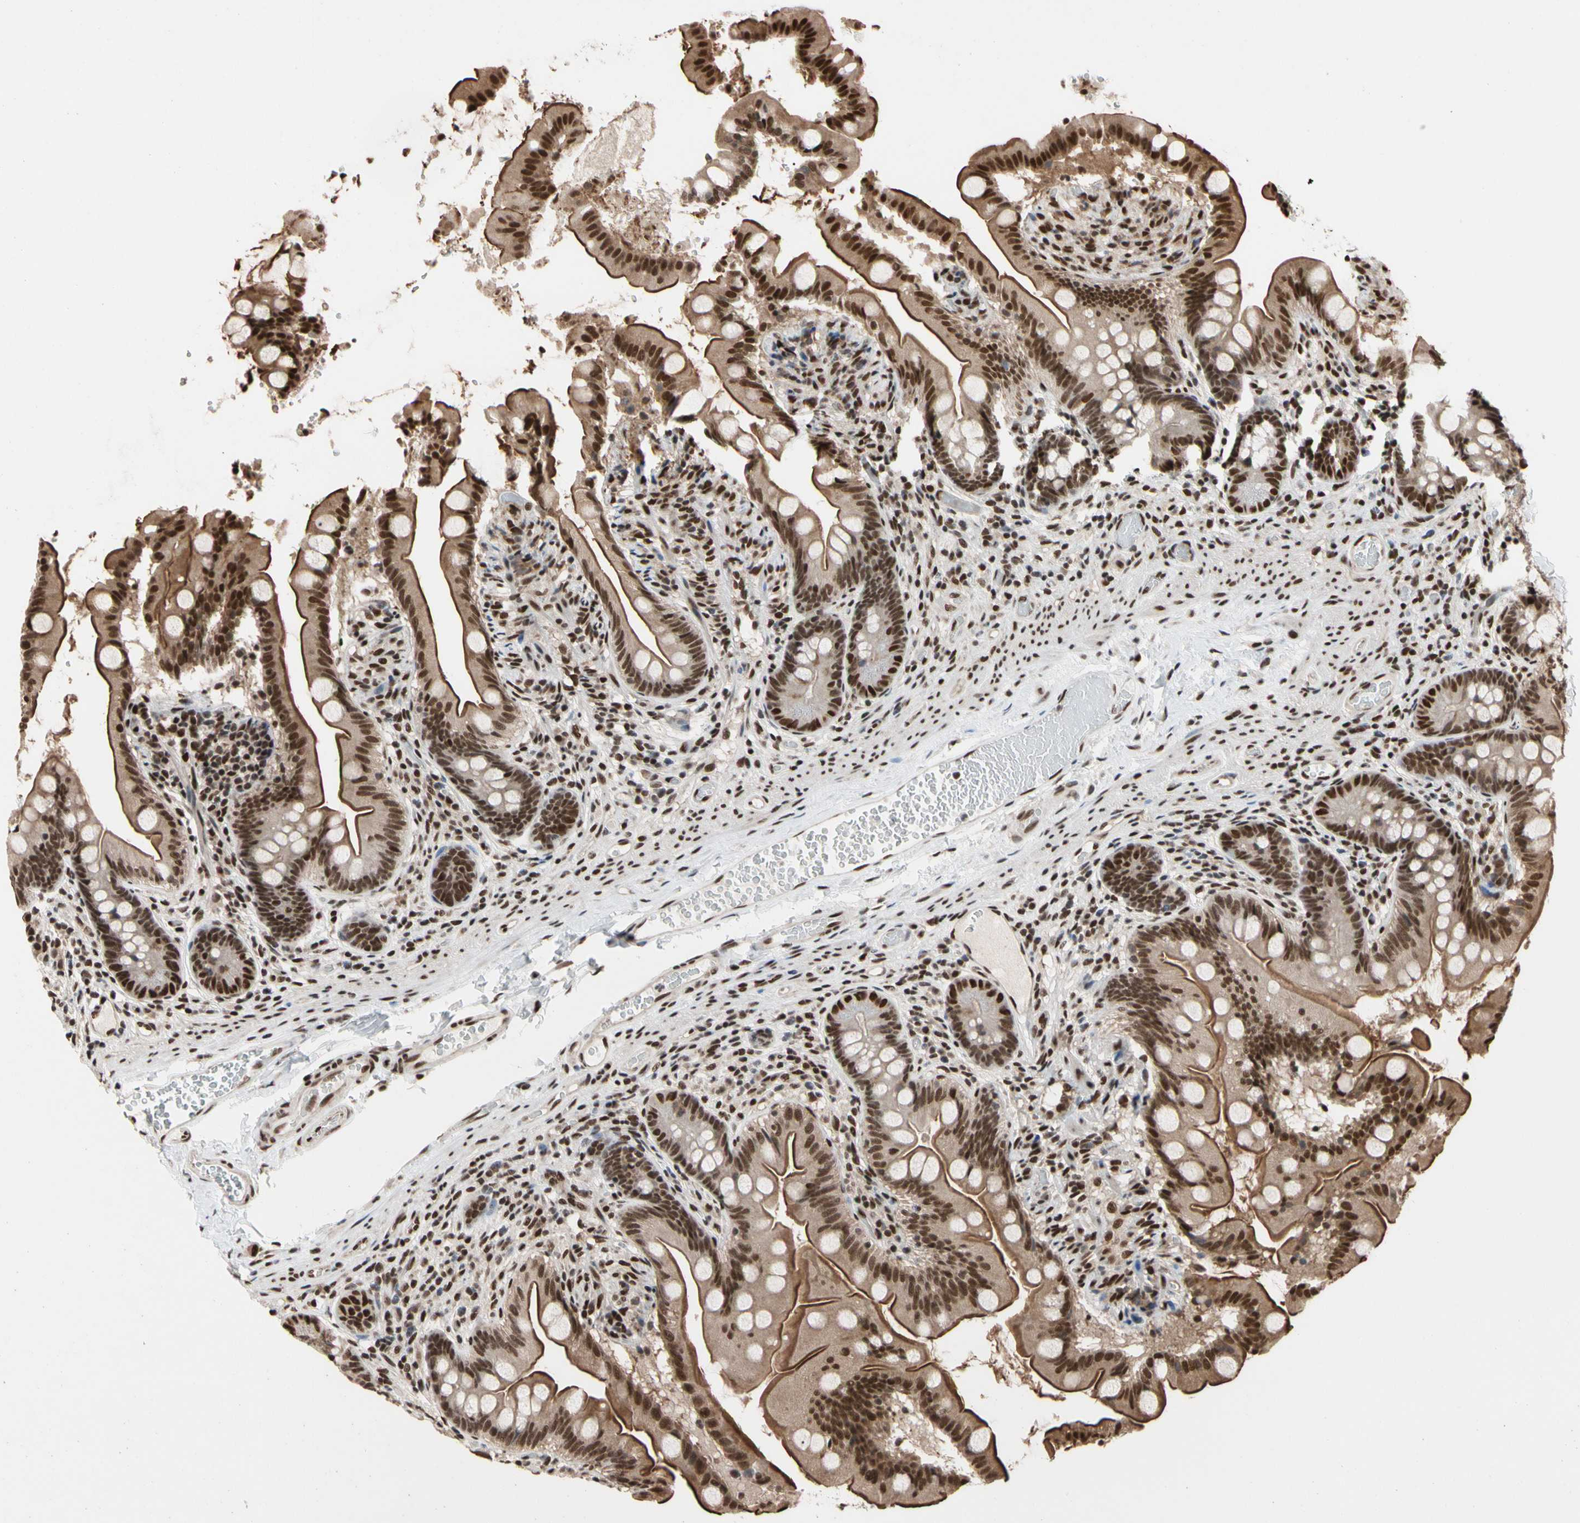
{"staining": {"intensity": "strong", "quantity": ">75%", "location": "cytoplasmic/membranous,nuclear"}, "tissue": "small intestine", "cell_type": "Glandular cells", "image_type": "normal", "snomed": [{"axis": "morphology", "description": "Normal tissue, NOS"}, {"axis": "topography", "description": "Small intestine"}], "caption": "Immunohistochemistry (IHC) micrograph of unremarkable human small intestine stained for a protein (brown), which displays high levels of strong cytoplasmic/membranous,nuclear expression in about >75% of glandular cells.", "gene": "FAM98B", "patient": {"sex": "female", "age": 56}}